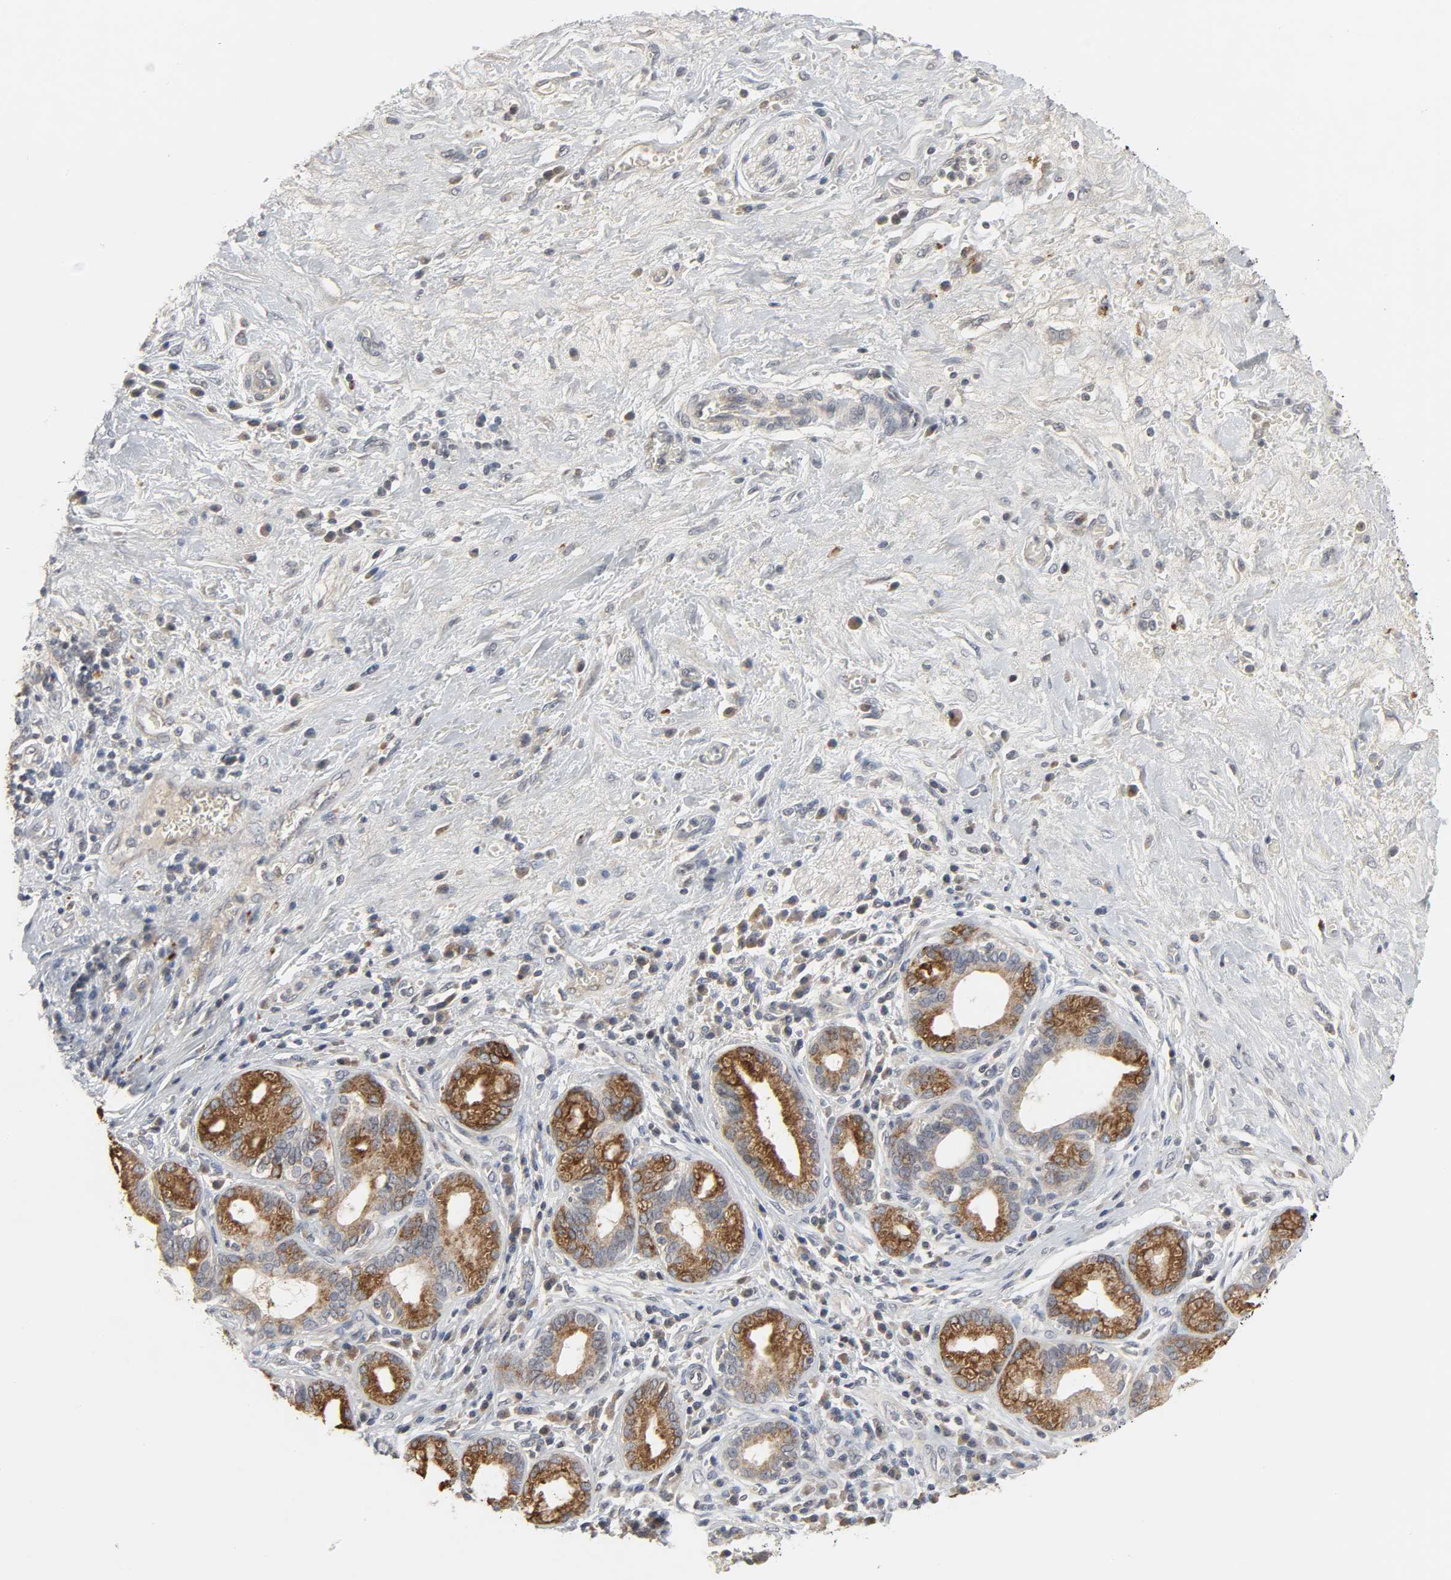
{"staining": {"intensity": "moderate", "quantity": "25%-75%", "location": "cytoplasmic/membranous"}, "tissue": "pancreatic cancer", "cell_type": "Tumor cells", "image_type": "cancer", "snomed": [{"axis": "morphology", "description": "Adenocarcinoma, NOS"}, {"axis": "topography", "description": "Pancreas"}], "caption": "Adenocarcinoma (pancreatic) tissue shows moderate cytoplasmic/membranous staining in about 25%-75% of tumor cells, visualized by immunohistochemistry.", "gene": "CLIP1", "patient": {"sex": "female", "age": 73}}